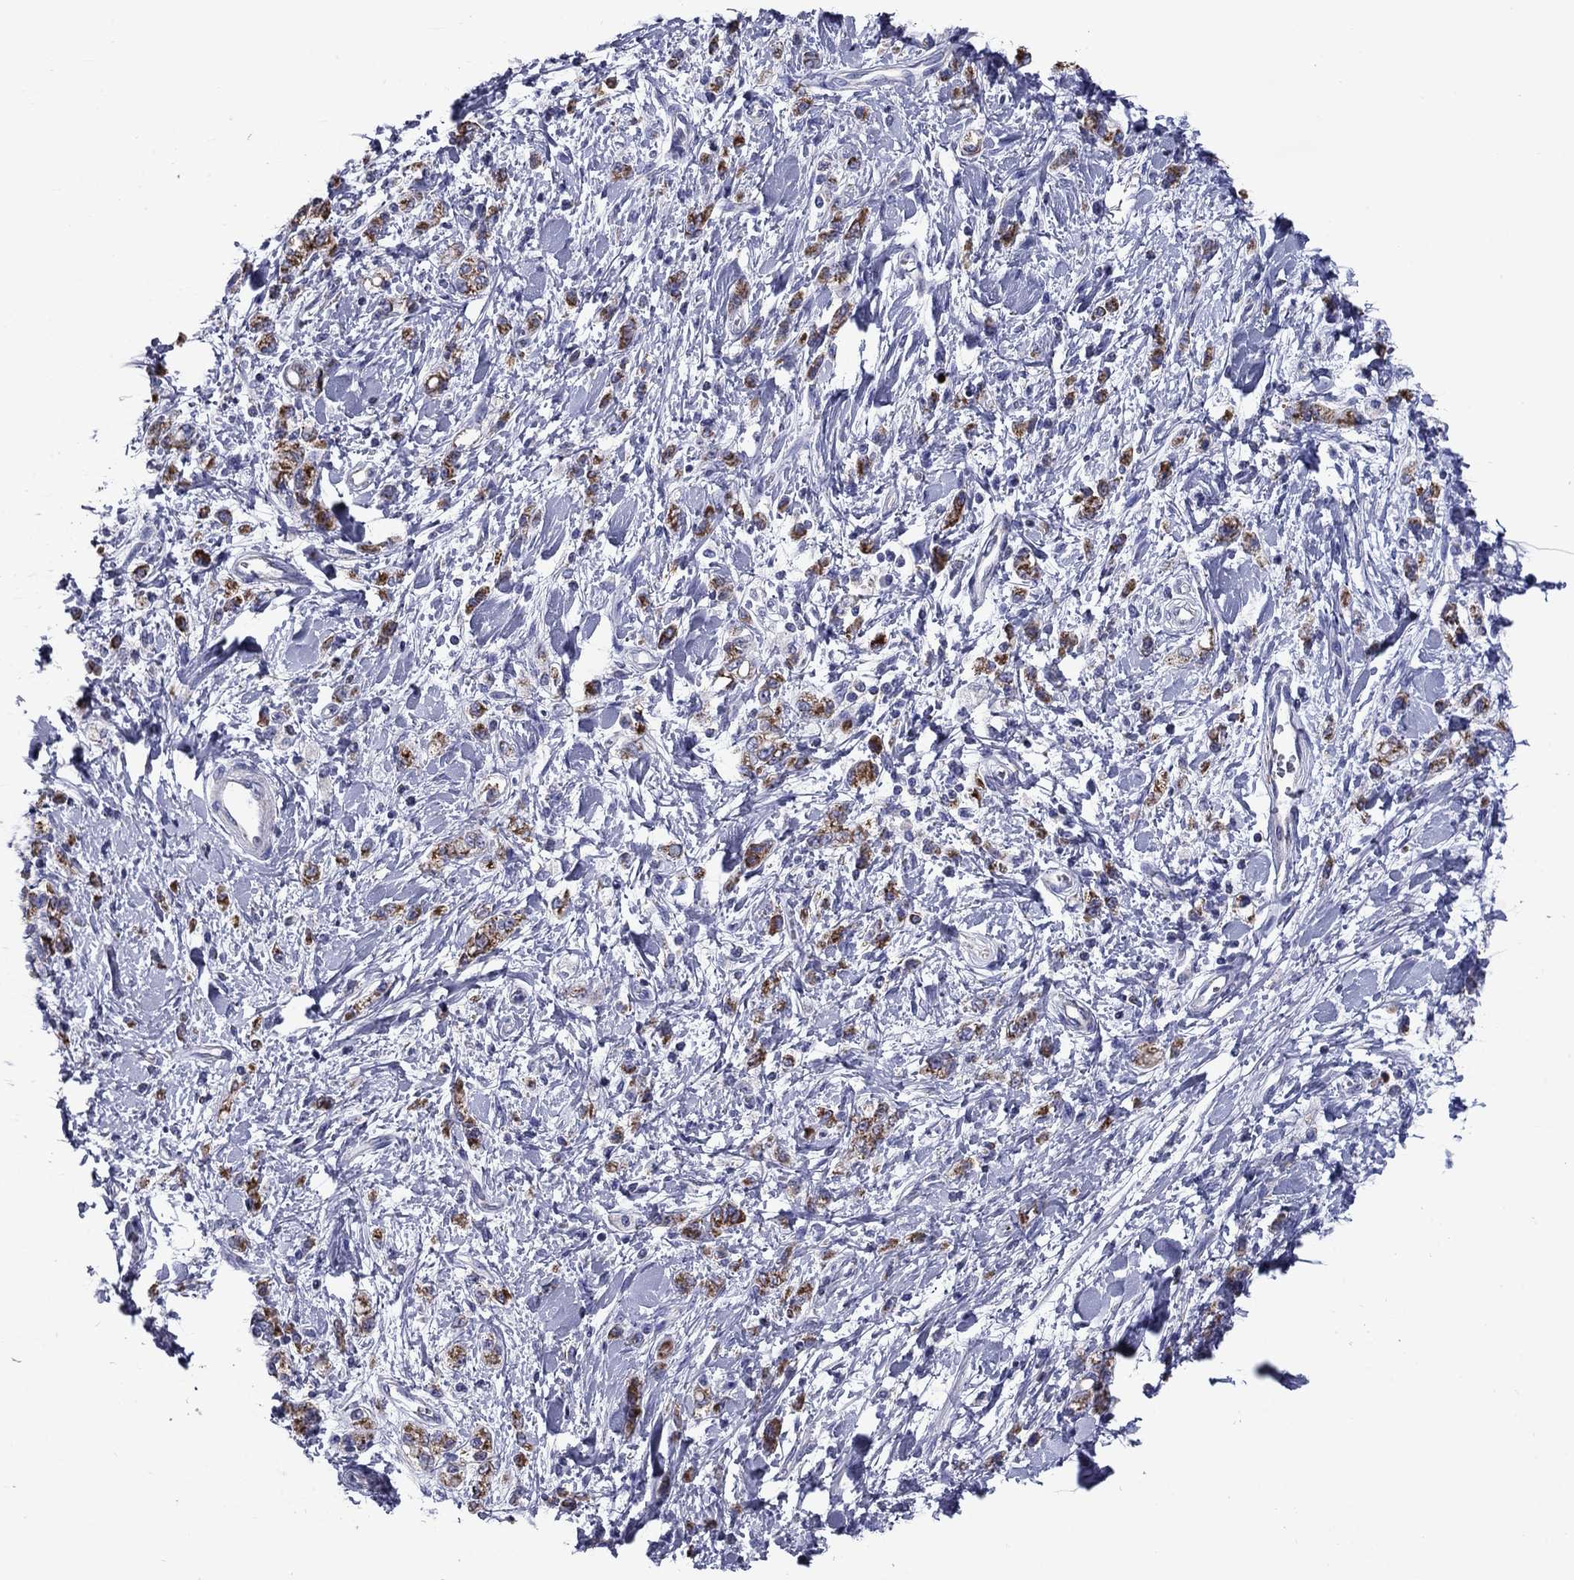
{"staining": {"intensity": "moderate", "quantity": "25%-75%", "location": "cytoplasmic/membranous"}, "tissue": "stomach cancer", "cell_type": "Tumor cells", "image_type": "cancer", "snomed": [{"axis": "morphology", "description": "Adenocarcinoma, NOS"}, {"axis": "topography", "description": "Stomach"}], "caption": "DAB (3,3'-diaminobenzidine) immunohistochemical staining of human stomach cancer (adenocarcinoma) displays moderate cytoplasmic/membranous protein staining in approximately 25%-75% of tumor cells.", "gene": "ACADSB", "patient": {"sex": "male", "age": 77}}